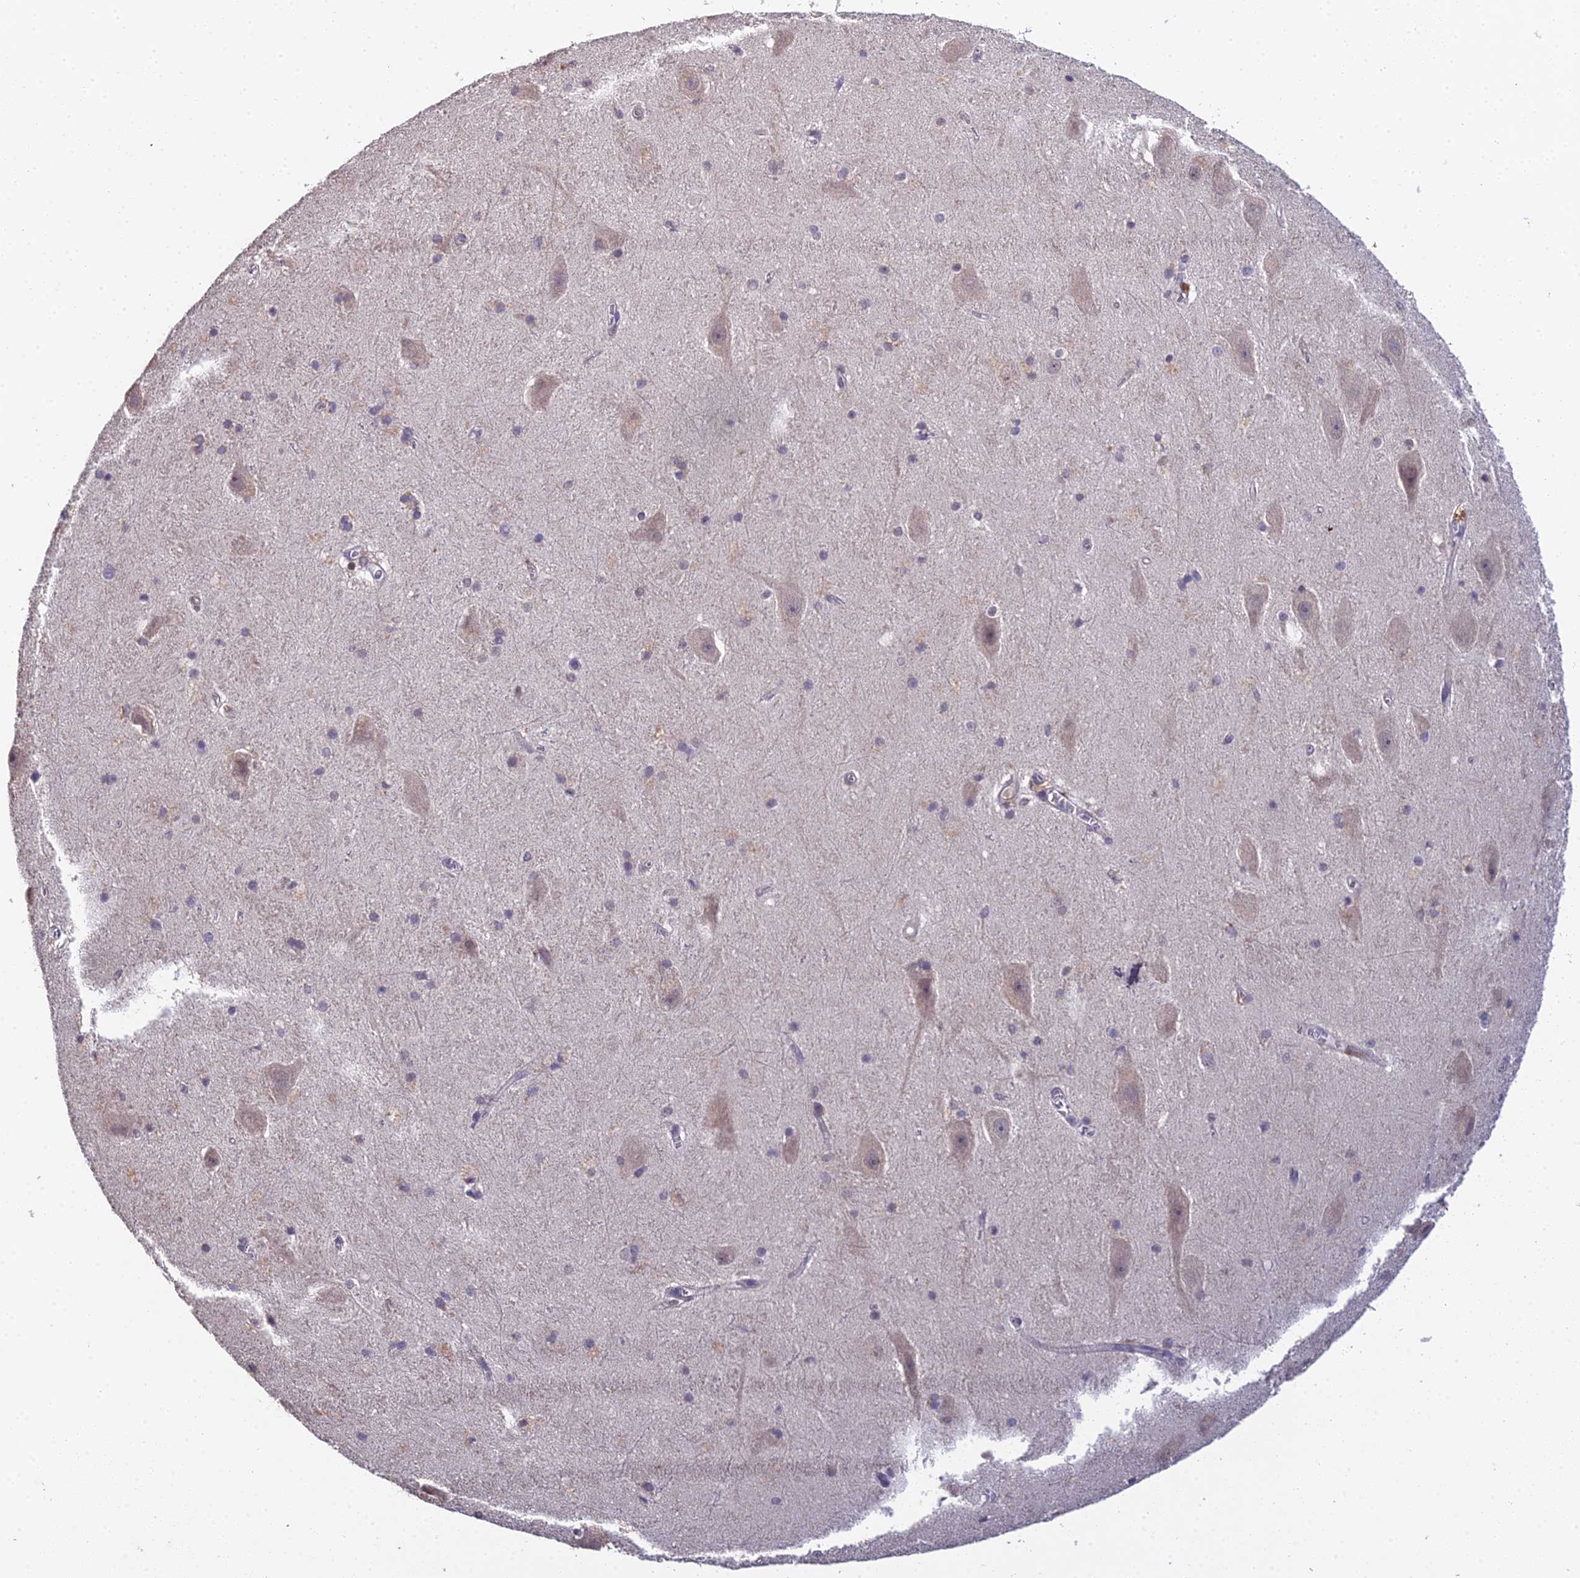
{"staining": {"intensity": "weak", "quantity": "<25%", "location": "cytoplasmic/membranous"}, "tissue": "hippocampus", "cell_type": "Glial cells", "image_type": "normal", "snomed": [{"axis": "morphology", "description": "Normal tissue, NOS"}, {"axis": "topography", "description": "Hippocampus"}], "caption": "DAB (3,3'-diaminobenzidine) immunohistochemical staining of normal human hippocampus shows no significant staining in glial cells.", "gene": "TPRX1", "patient": {"sex": "female", "age": 19}}